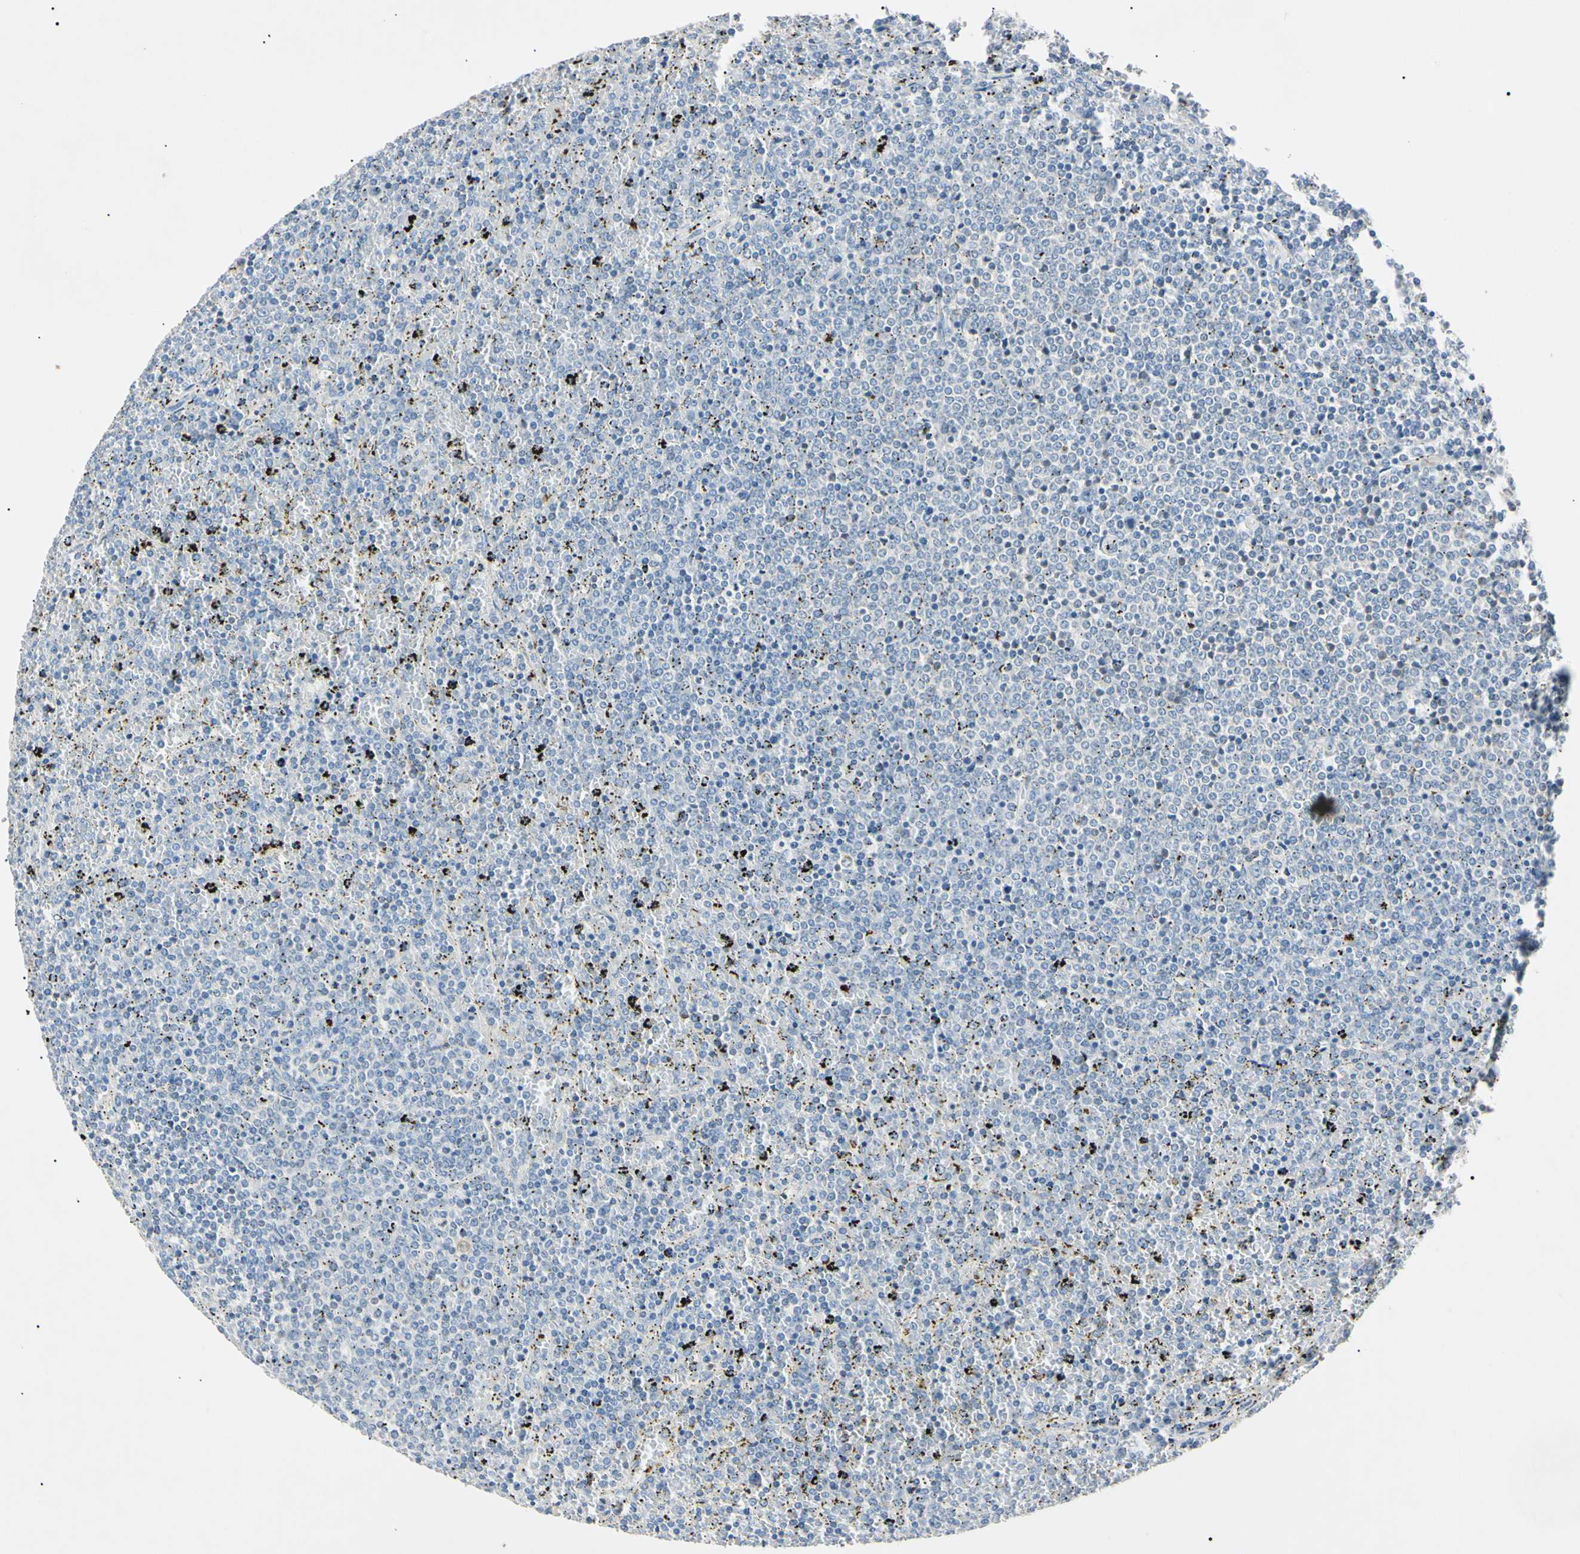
{"staining": {"intensity": "negative", "quantity": "none", "location": "none"}, "tissue": "lymphoma", "cell_type": "Tumor cells", "image_type": "cancer", "snomed": [{"axis": "morphology", "description": "Malignant lymphoma, non-Hodgkin's type, Low grade"}, {"axis": "topography", "description": "Spleen"}], "caption": "IHC of low-grade malignant lymphoma, non-Hodgkin's type reveals no expression in tumor cells.", "gene": "DNAJB12", "patient": {"sex": "female", "age": 77}}